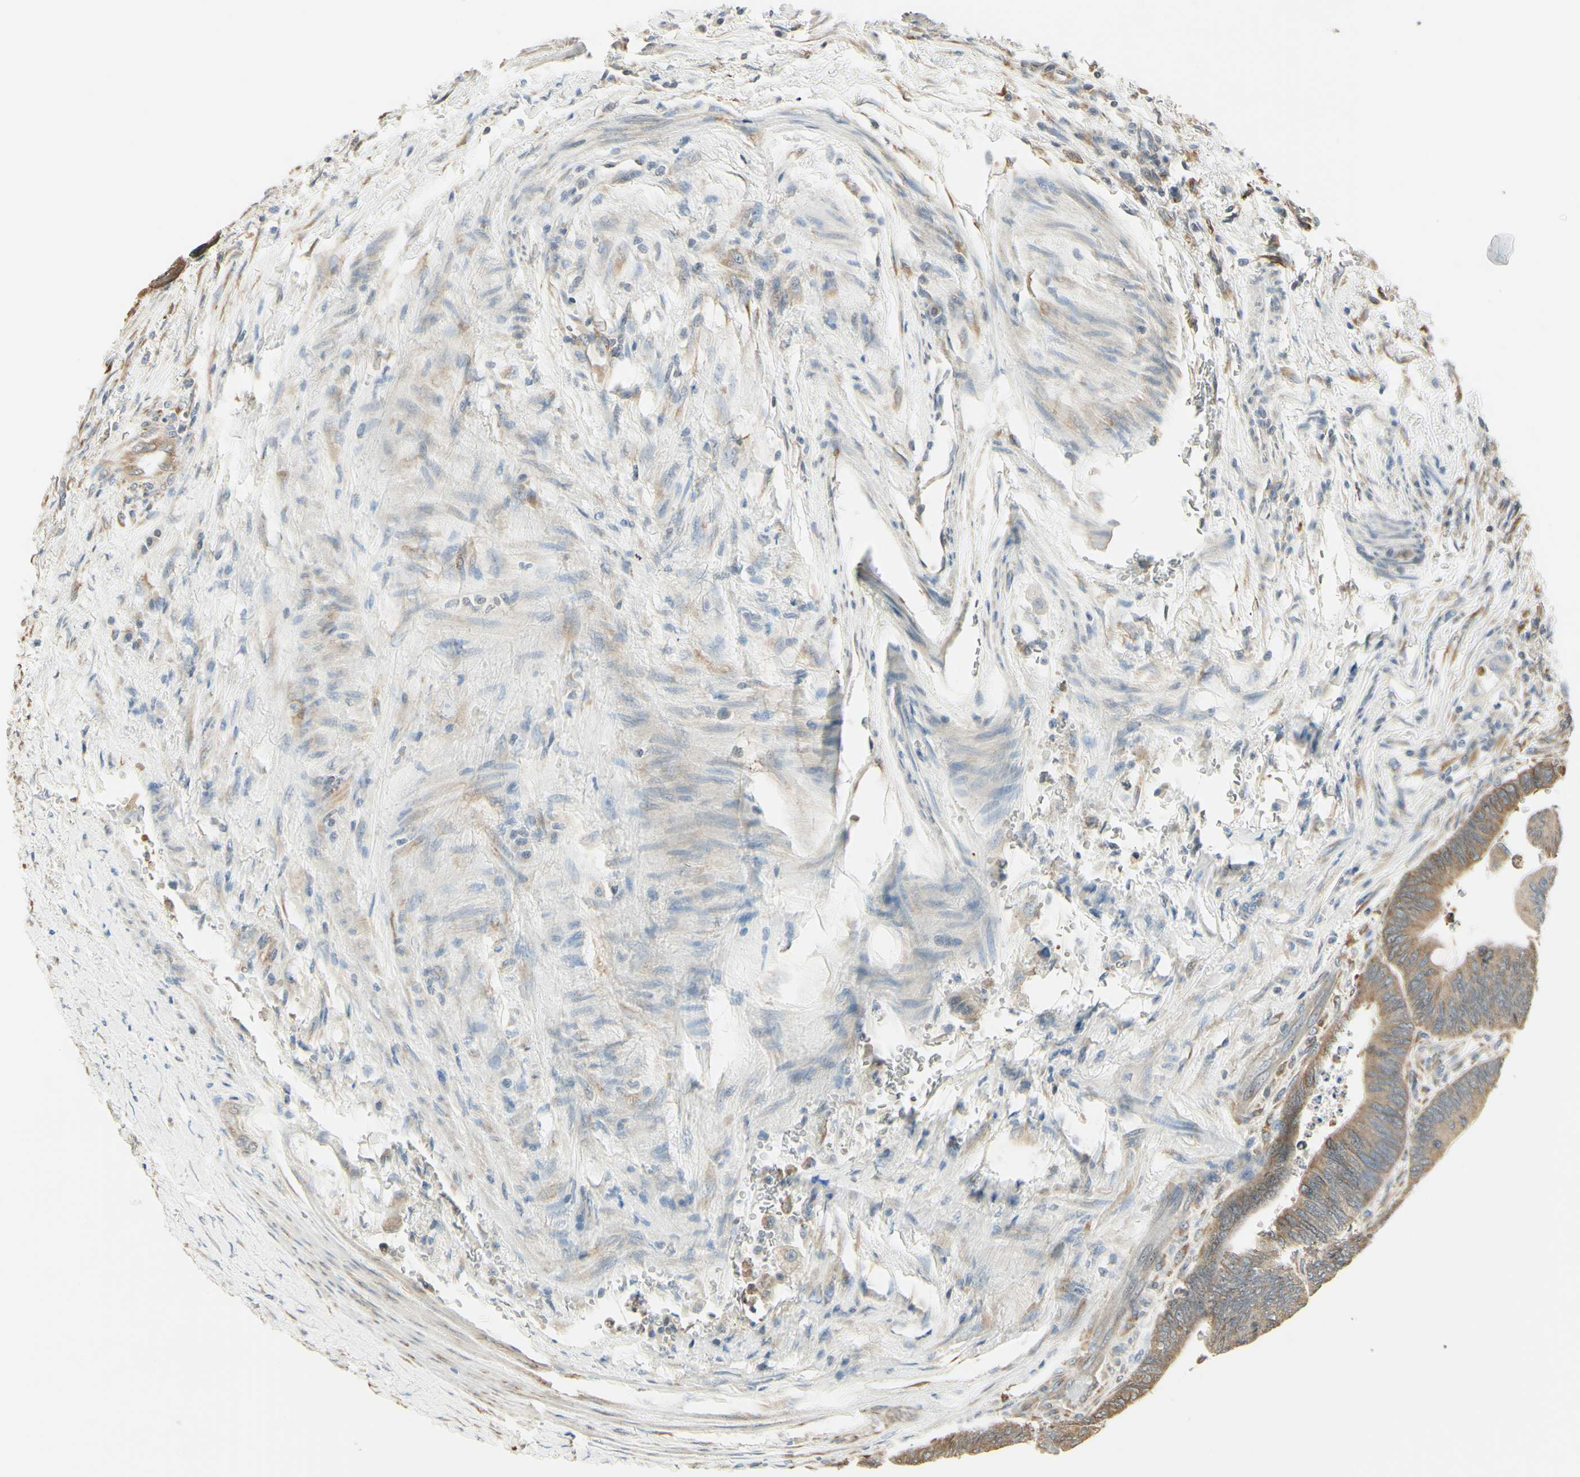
{"staining": {"intensity": "weak", "quantity": ">75%", "location": "cytoplasmic/membranous"}, "tissue": "colorectal cancer", "cell_type": "Tumor cells", "image_type": "cancer", "snomed": [{"axis": "morphology", "description": "Normal tissue, NOS"}, {"axis": "morphology", "description": "Adenocarcinoma, NOS"}, {"axis": "topography", "description": "Rectum"}, {"axis": "topography", "description": "Peripheral nerve tissue"}], "caption": "Colorectal cancer (adenocarcinoma) tissue exhibits weak cytoplasmic/membranous positivity in approximately >75% of tumor cells", "gene": "IGDCC4", "patient": {"sex": "male", "age": 92}}